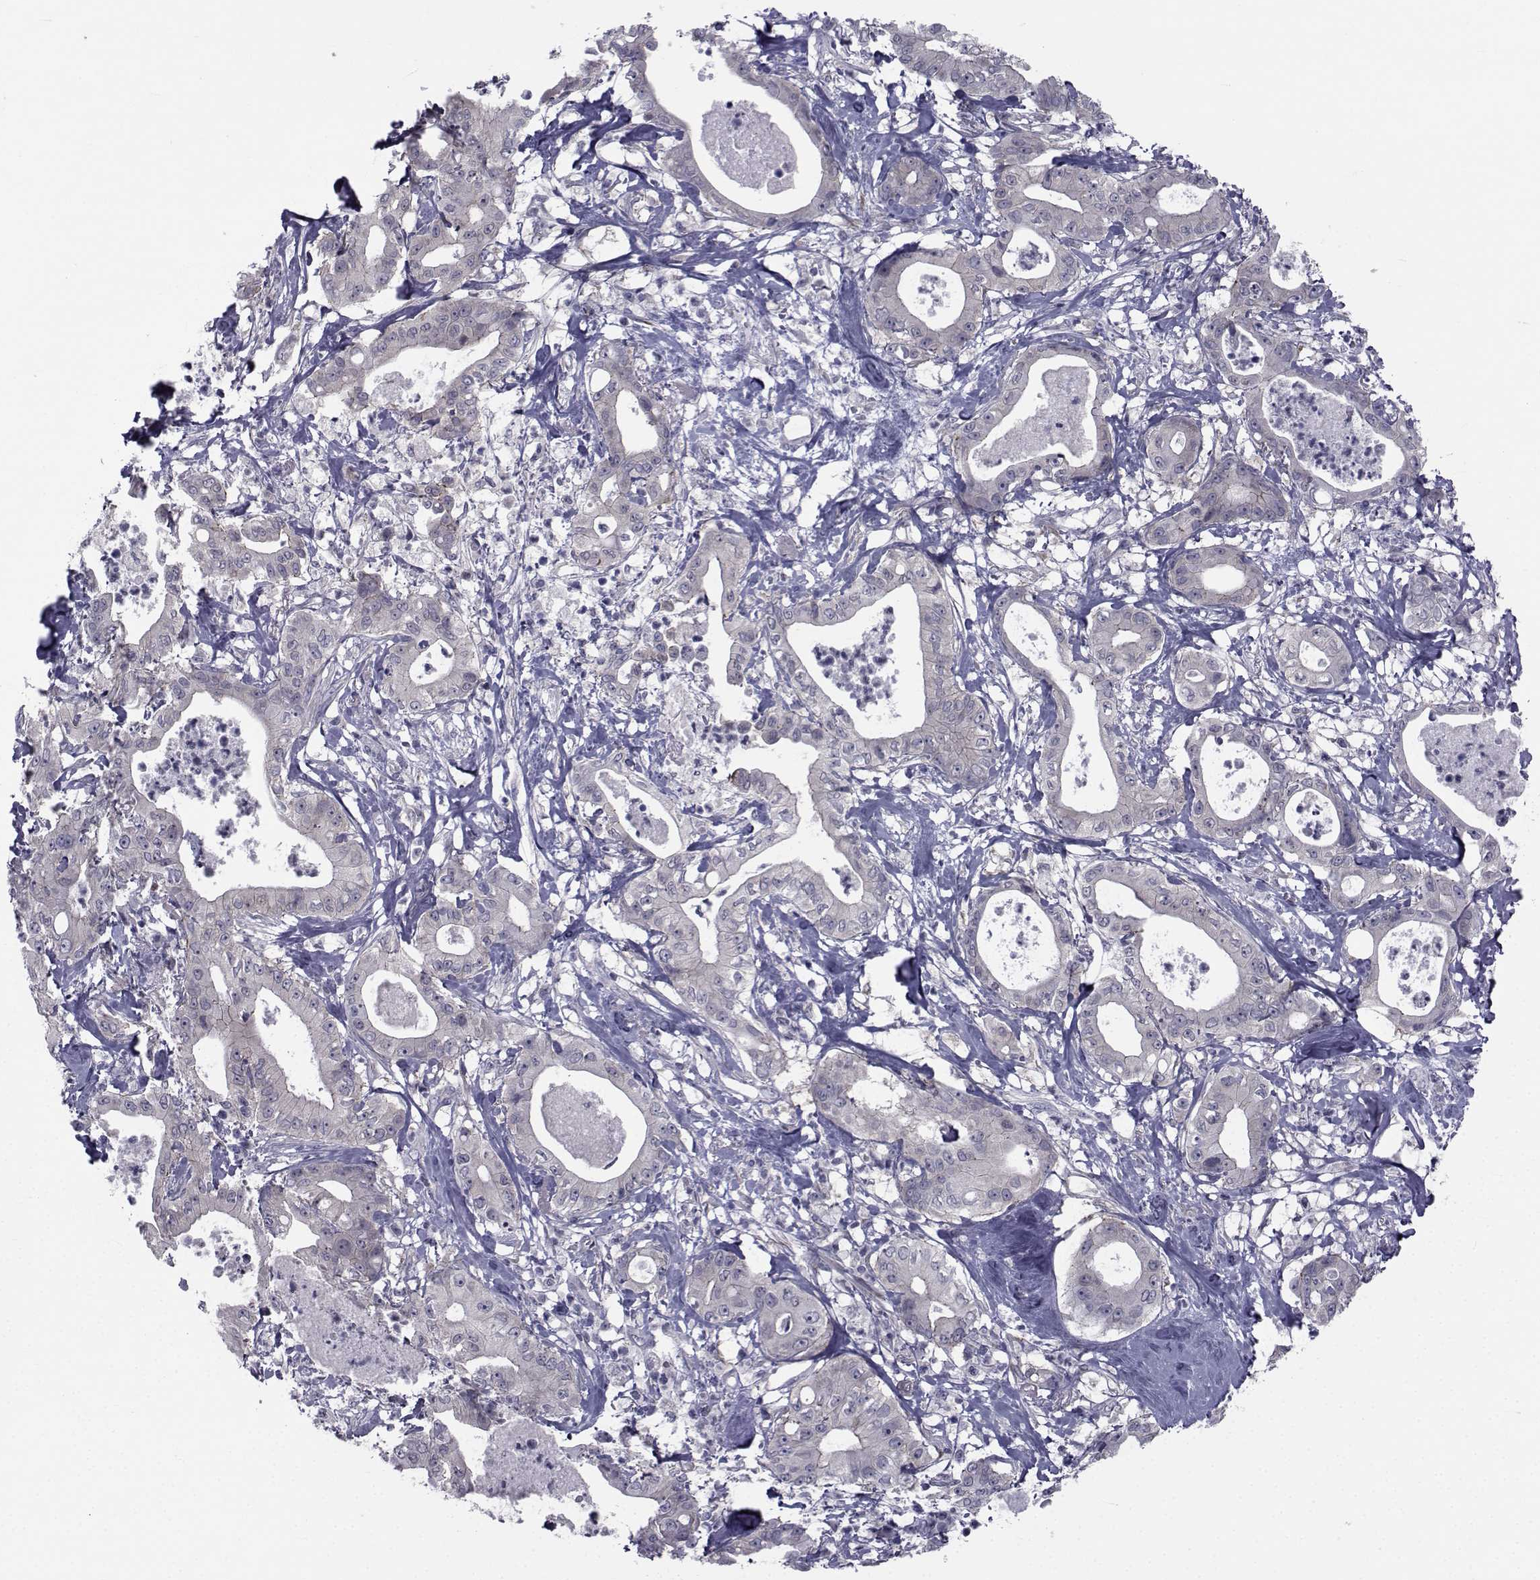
{"staining": {"intensity": "negative", "quantity": "none", "location": "none"}, "tissue": "pancreatic cancer", "cell_type": "Tumor cells", "image_type": "cancer", "snomed": [{"axis": "morphology", "description": "Adenocarcinoma, NOS"}, {"axis": "topography", "description": "Pancreas"}], "caption": "Tumor cells show no significant protein staining in adenocarcinoma (pancreatic).", "gene": "SLC30A10", "patient": {"sex": "male", "age": 71}}